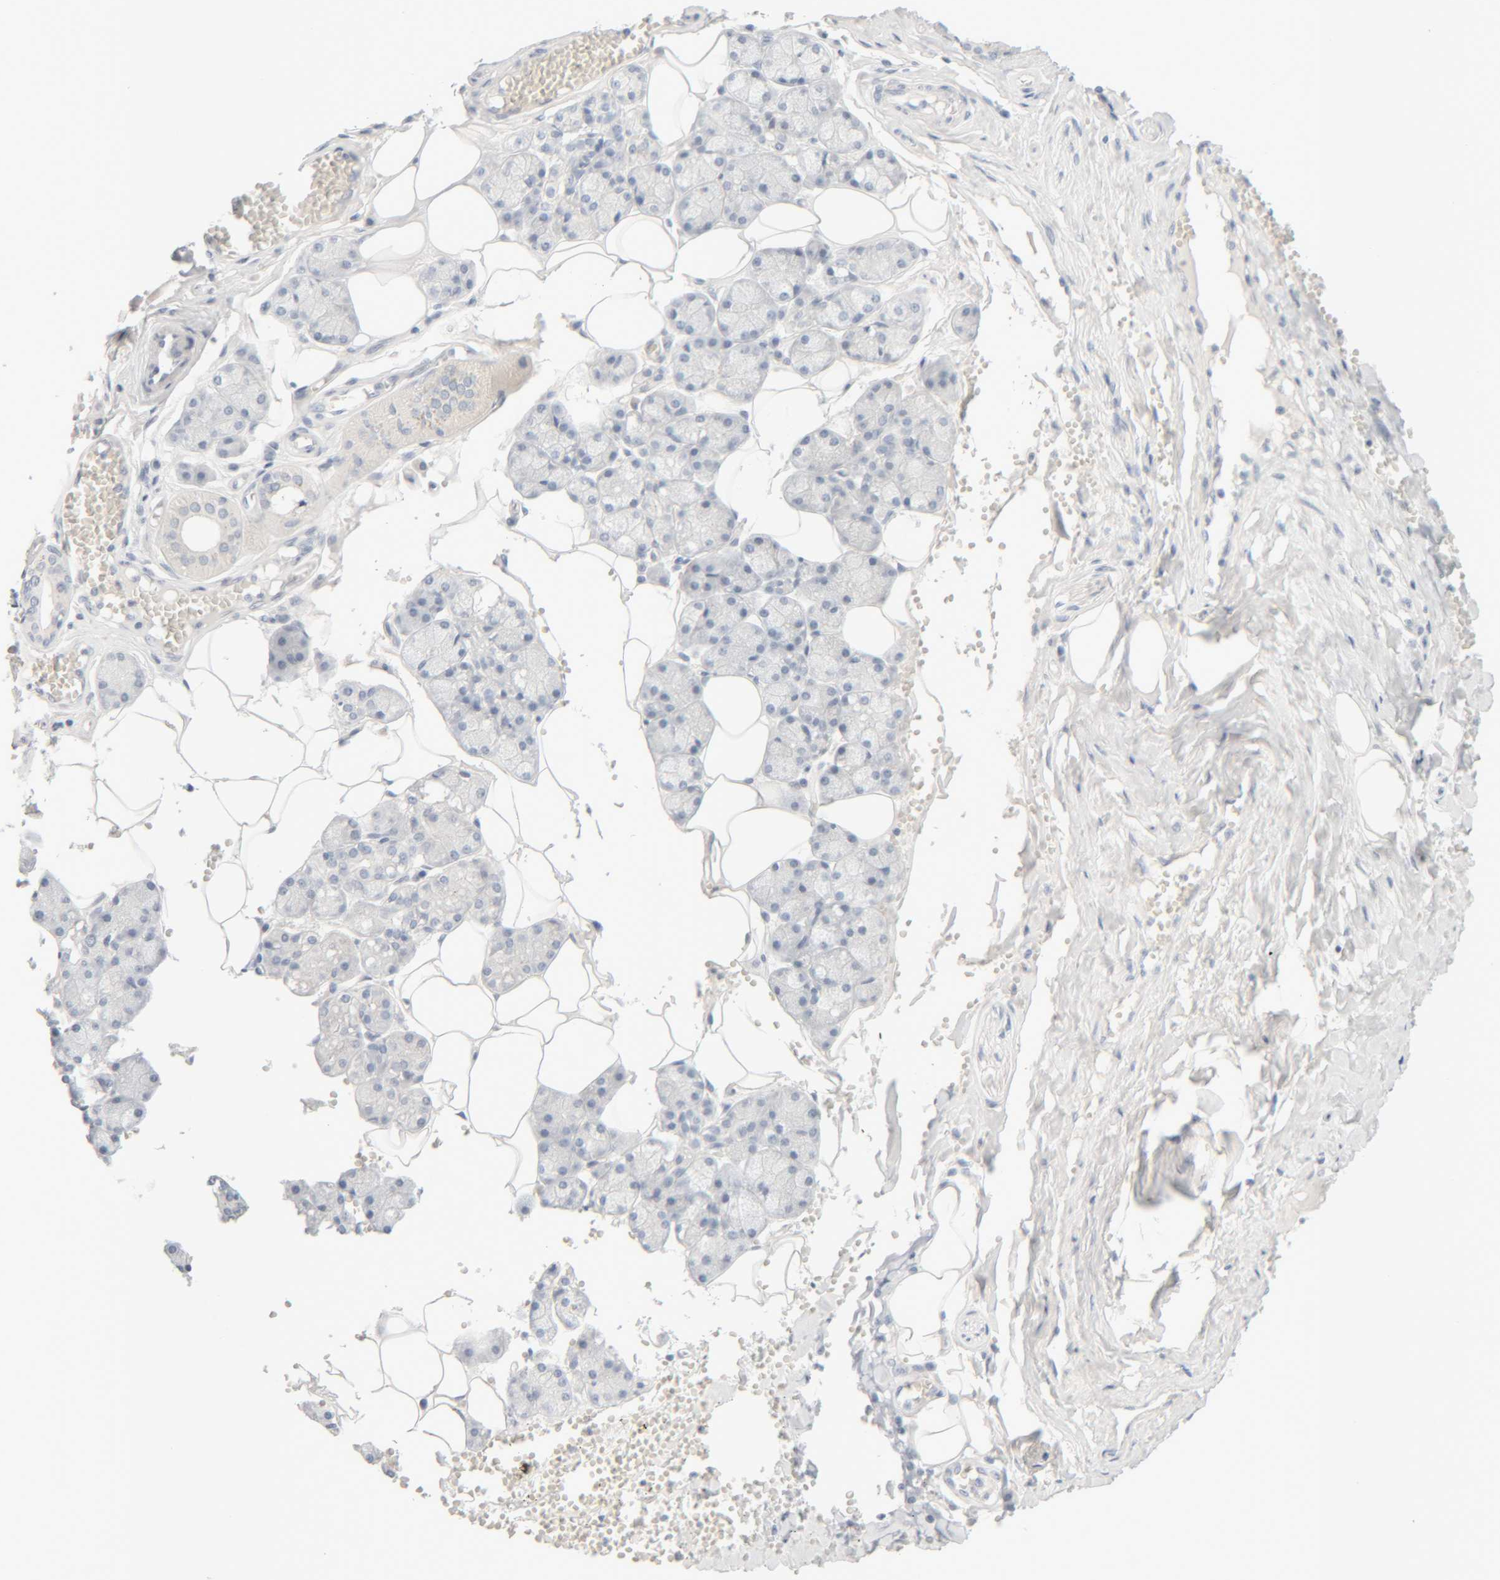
{"staining": {"intensity": "negative", "quantity": "none", "location": "none"}, "tissue": "salivary gland", "cell_type": "Glandular cells", "image_type": "normal", "snomed": [{"axis": "morphology", "description": "Normal tissue, NOS"}, {"axis": "topography", "description": "Salivary gland"}], "caption": "A histopathology image of salivary gland stained for a protein reveals no brown staining in glandular cells.", "gene": "RIDA", "patient": {"sex": "male", "age": 62}}